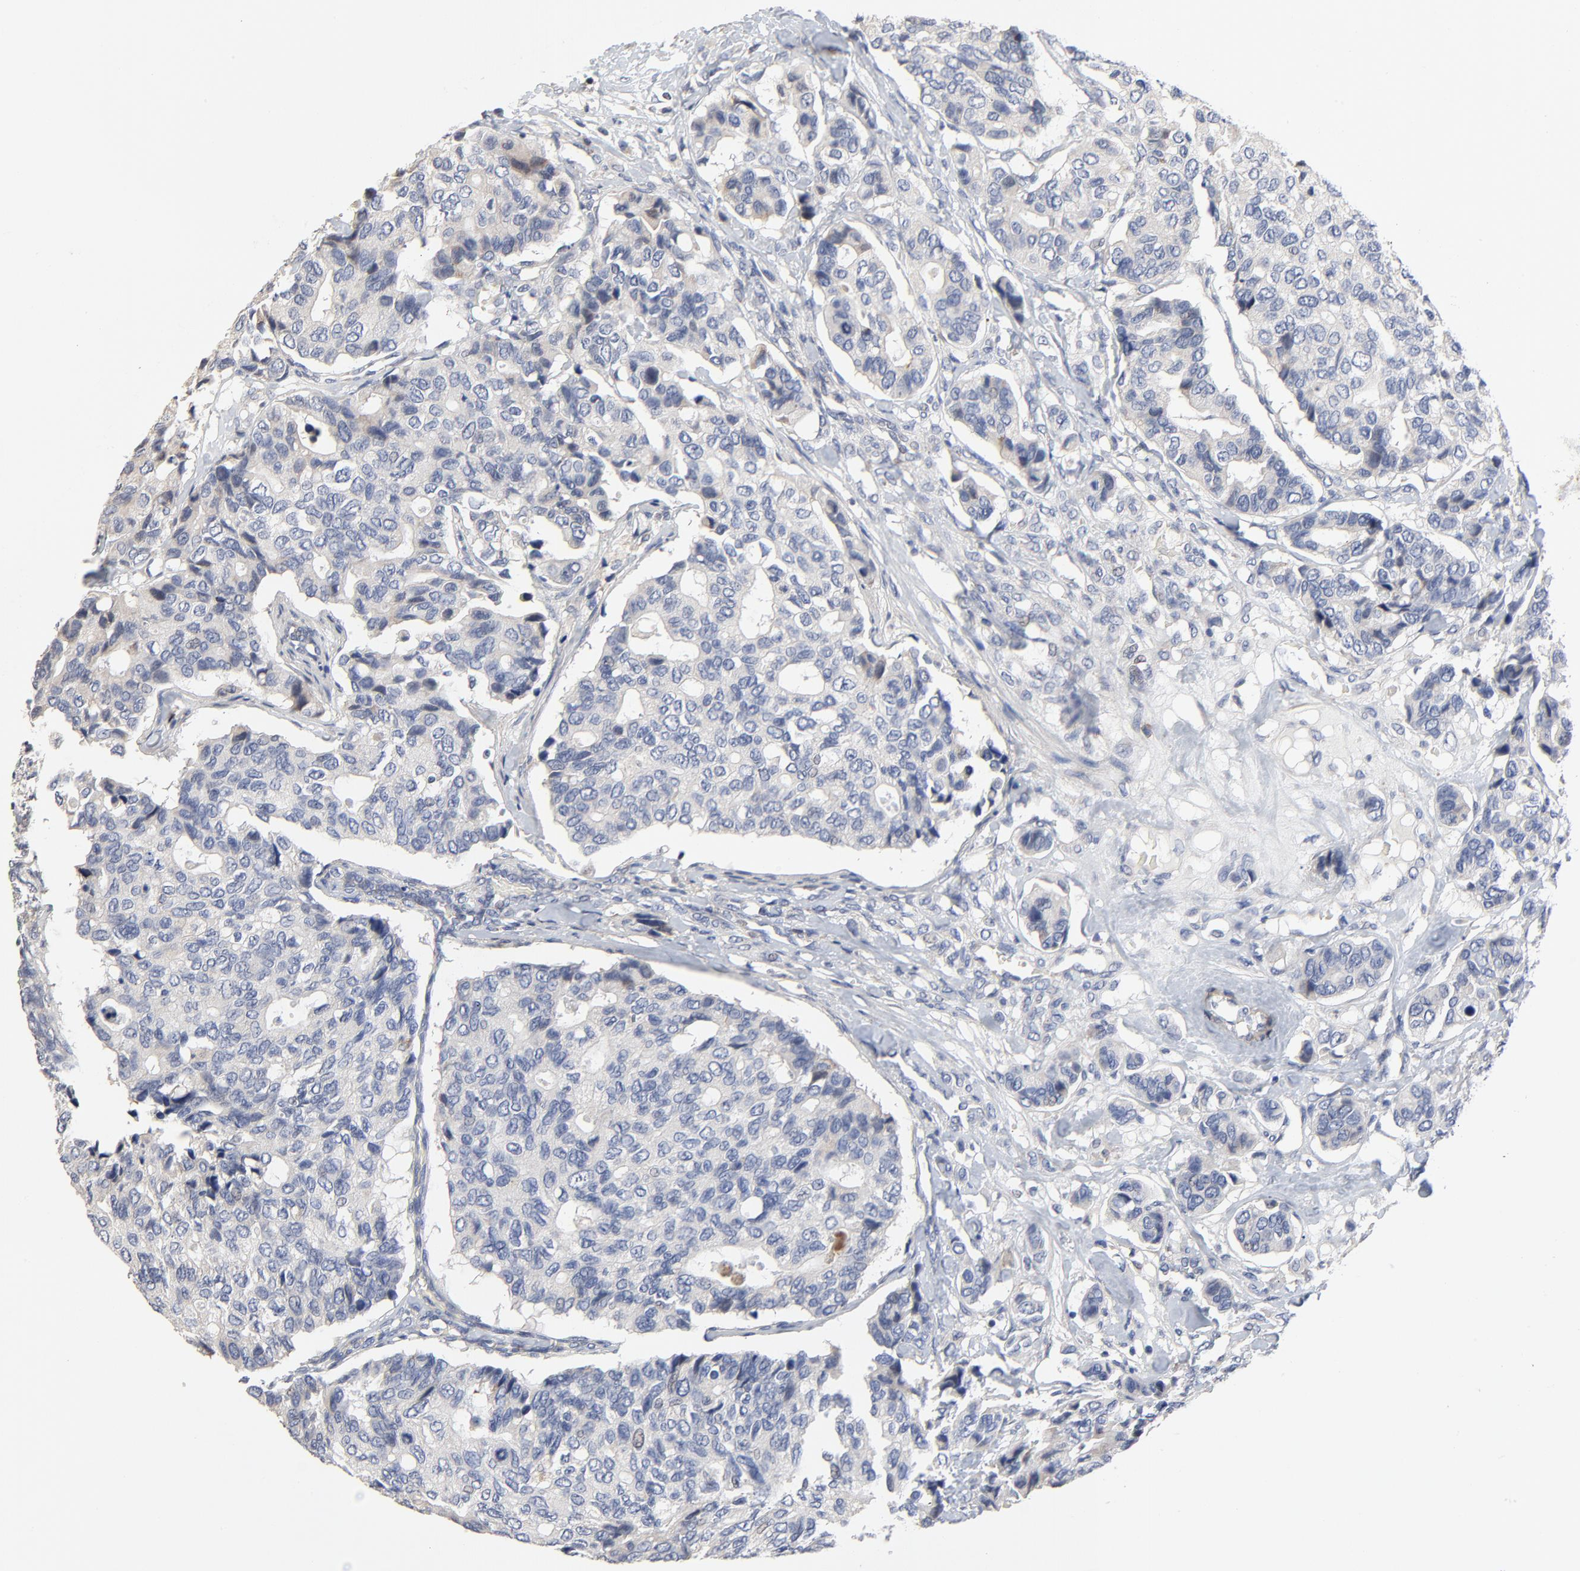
{"staining": {"intensity": "negative", "quantity": "none", "location": "none"}, "tissue": "breast cancer", "cell_type": "Tumor cells", "image_type": "cancer", "snomed": [{"axis": "morphology", "description": "Duct carcinoma"}, {"axis": "topography", "description": "Breast"}], "caption": "Immunohistochemistry of human breast infiltrating ductal carcinoma displays no staining in tumor cells.", "gene": "SKAP1", "patient": {"sex": "female", "age": 69}}